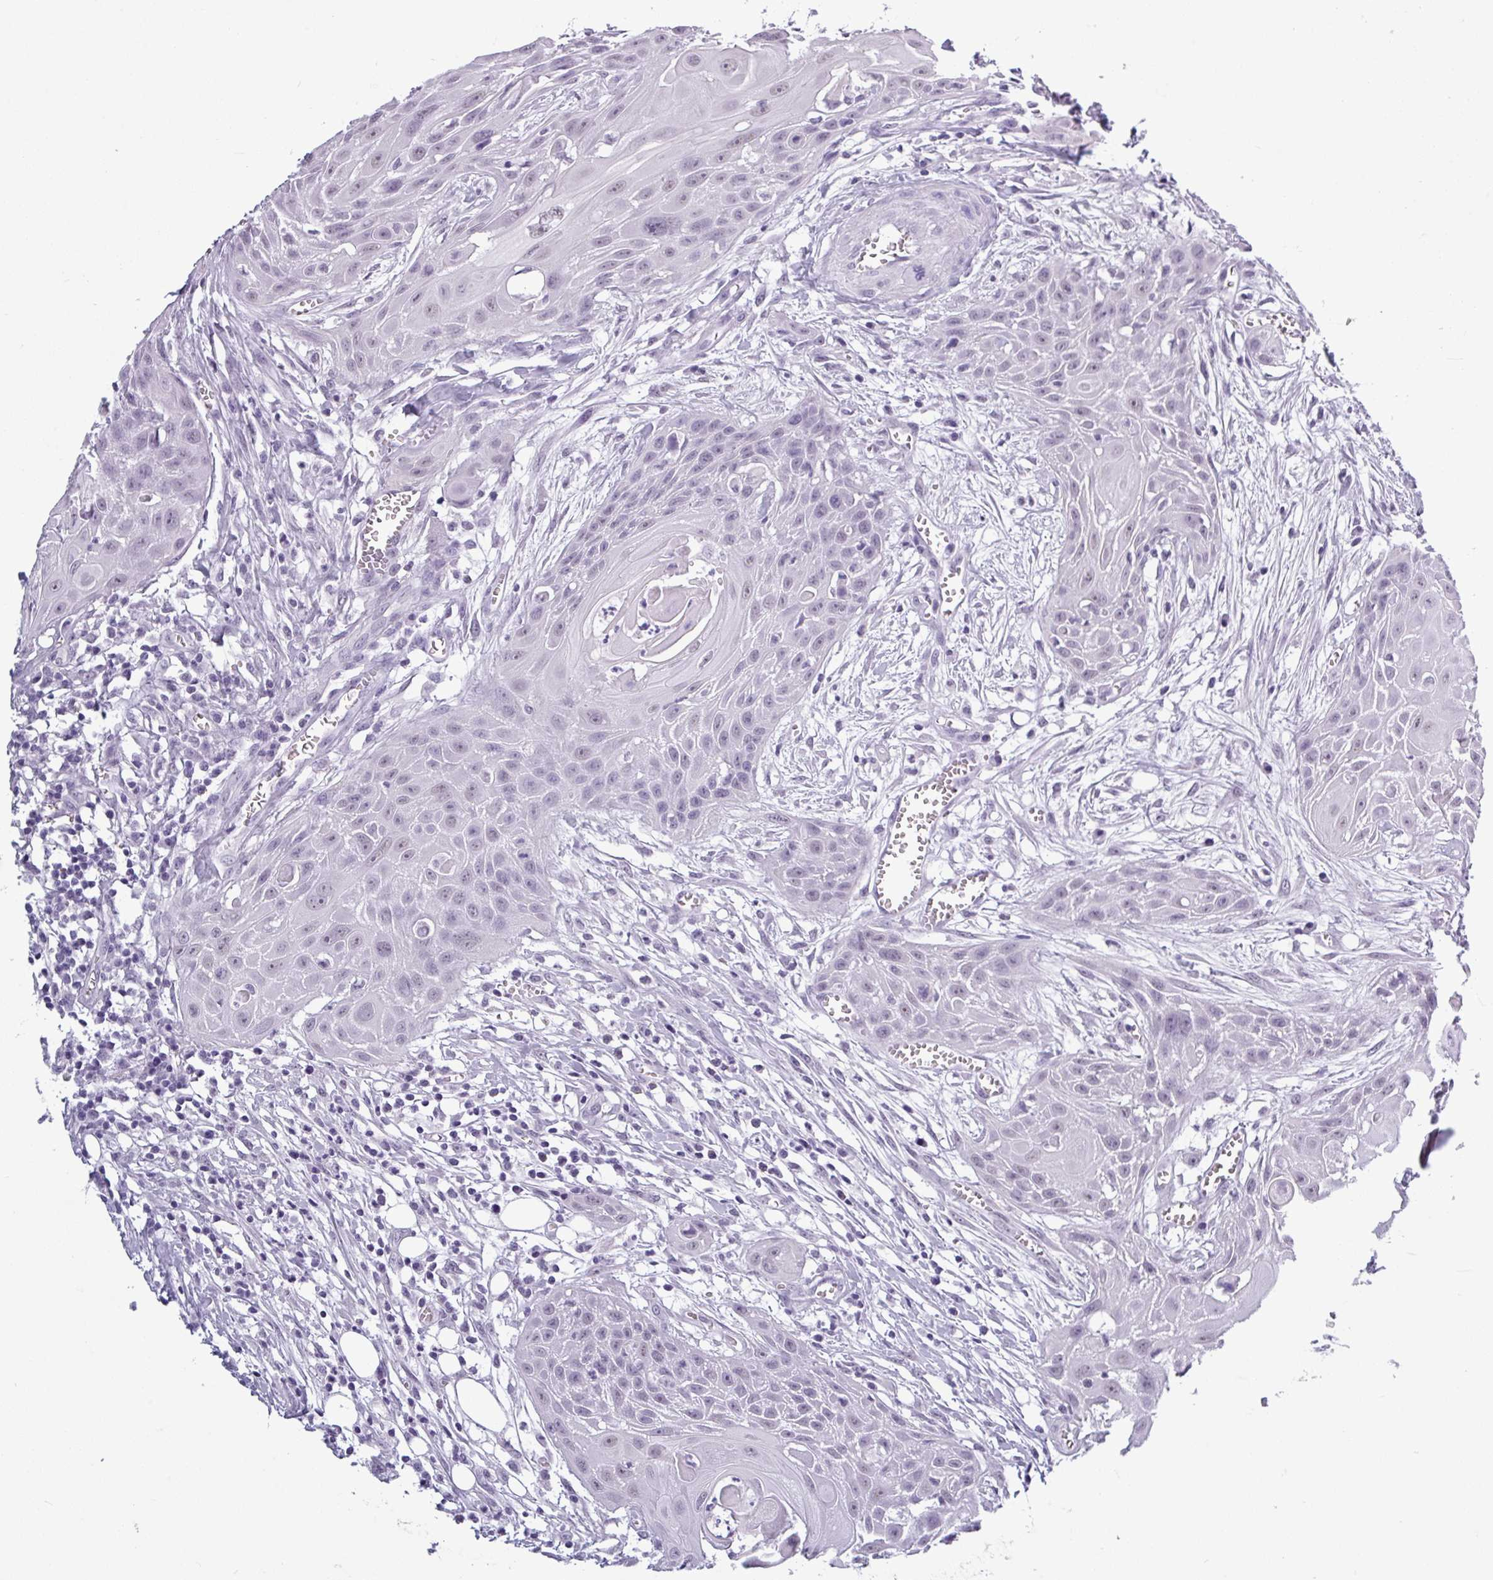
{"staining": {"intensity": "negative", "quantity": "none", "location": "none"}, "tissue": "head and neck cancer", "cell_type": "Tumor cells", "image_type": "cancer", "snomed": [{"axis": "morphology", "description": "Squamous cell carcinoma, NOS"}, {"axis": "topography", "description": "Lymph node"}, {"axis": "topography", "description": "Salivary gland"}, {"axis": "topography", "description": "Head-Neck"}], "caption": "DAB (3,3'-diaminobenzidine) immunohistochemical staining of squamous cell carcinoma (head and neck) shows no significant positivity in tumor cells. (Brightfield microscopy of DAB immunohistochemistry at high magnification).", "gene": "SRGAP1", "patient": {"sex": "female", "age": 74}}